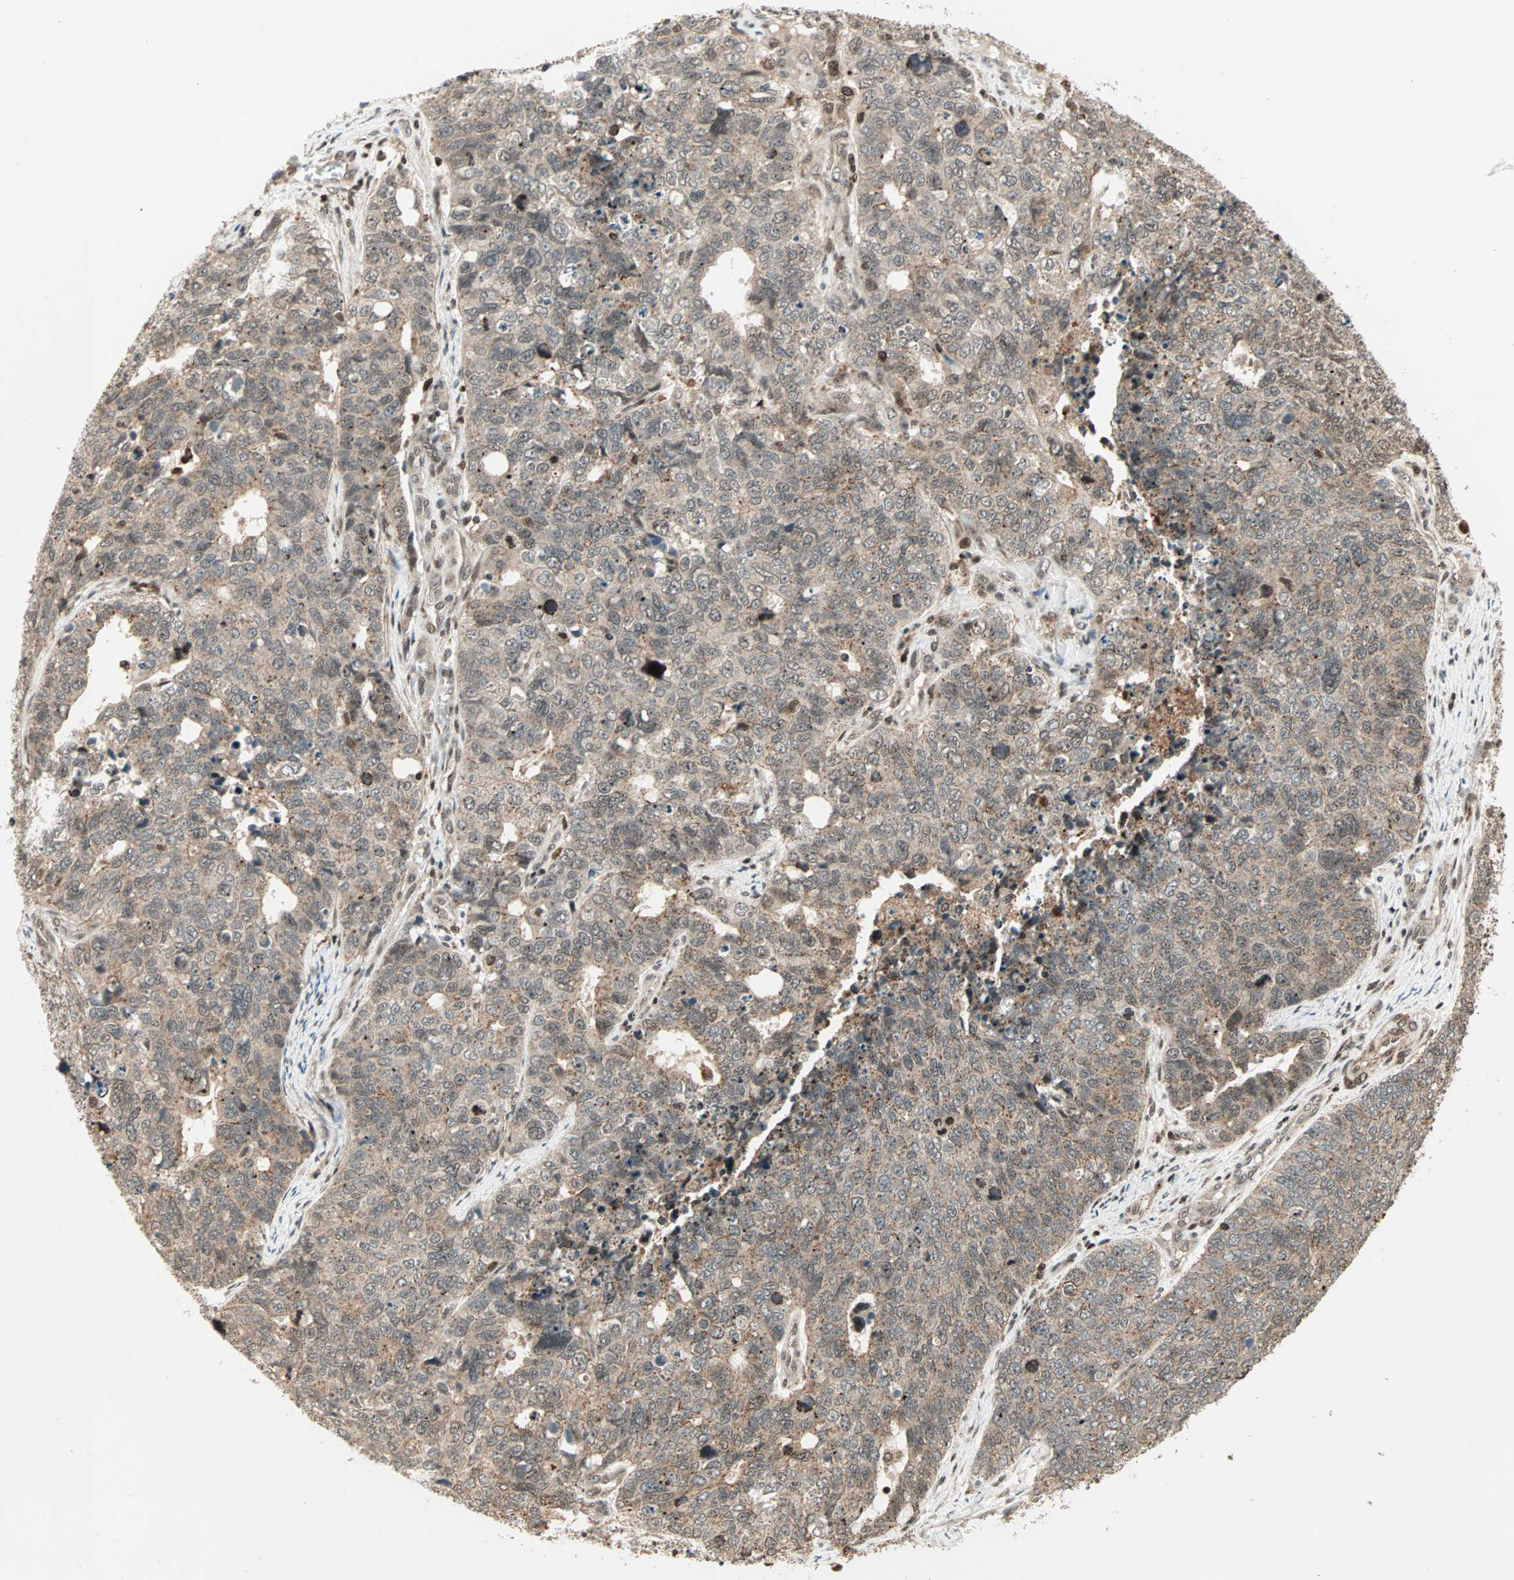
{"staining": {"intensity": "moderate", "quantity": ">75%", "location": "cytoplasmic/membranous,nuclear"}, "tissue": "cervical cancer", "cell_type": "Tumor cells", "image_type": "cancer", "snomed": [{"axis": "morphology", "description": "Squamous cell carcinoma, NOS"}, {"axis": "topography", "description": "Cervix"}], "caption": "An image of cervical squamous cell carcinoma stained for a protein exhibits moderate cytoplasmic/membranous and nuclear brown staining in tumor cells.", "gene": "ZBED9", "patient": {"sex": "female", "age": 63}}